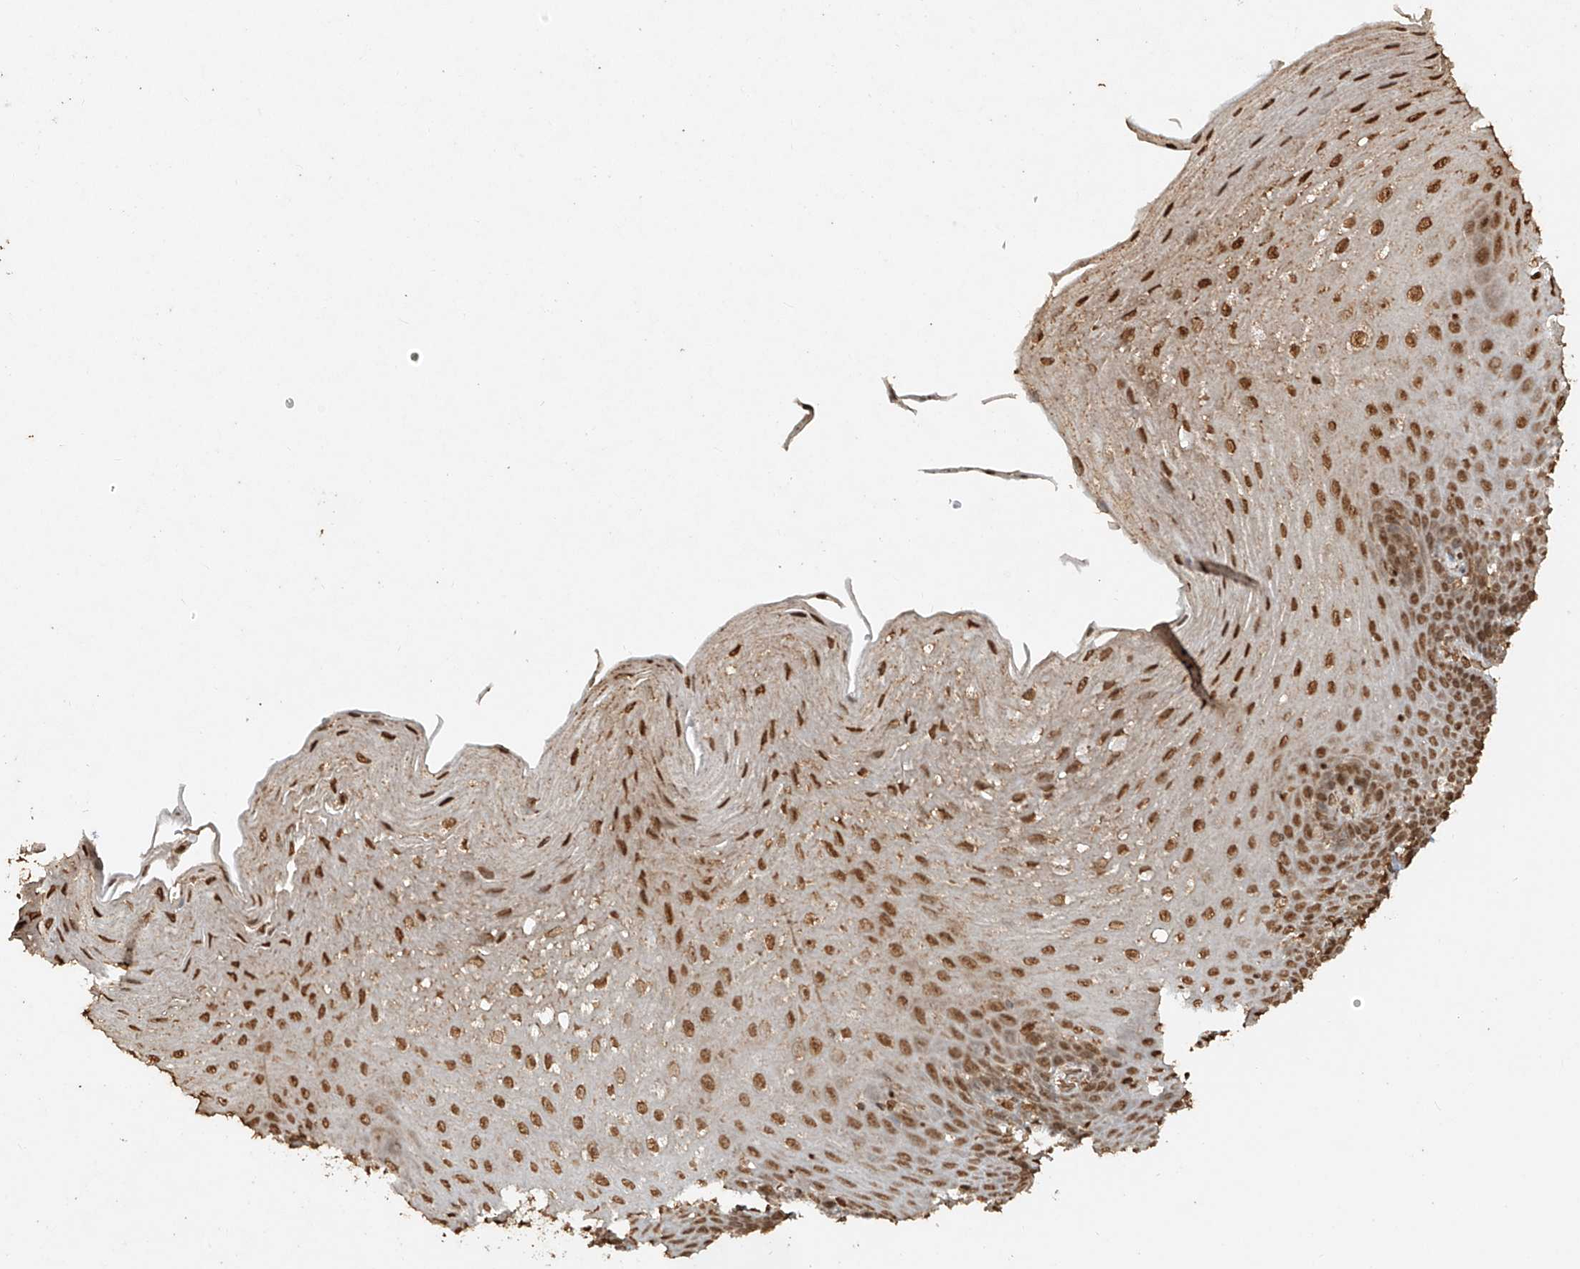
{"staining": {"intensity": "moderate", "quantity": ">75%", "location": "nuclear"}, "tissue": "esophagus", "cell_type": "Squamous epithelial cells", "image_type": "normal", "snomed": [{"axis": "morphology", "description": "Normal tissue, NOS"}, {"axis": "topography", "description": "Esophagus"}], "caption": "About >75% of squamous epithelial cells in normal human esophagus demonstrate moderate nuclear protein positivity as visualized by brown immunohistochemical staining.", "gene": "TIGAR", "patient": {"sex": "female", "age": 66}}